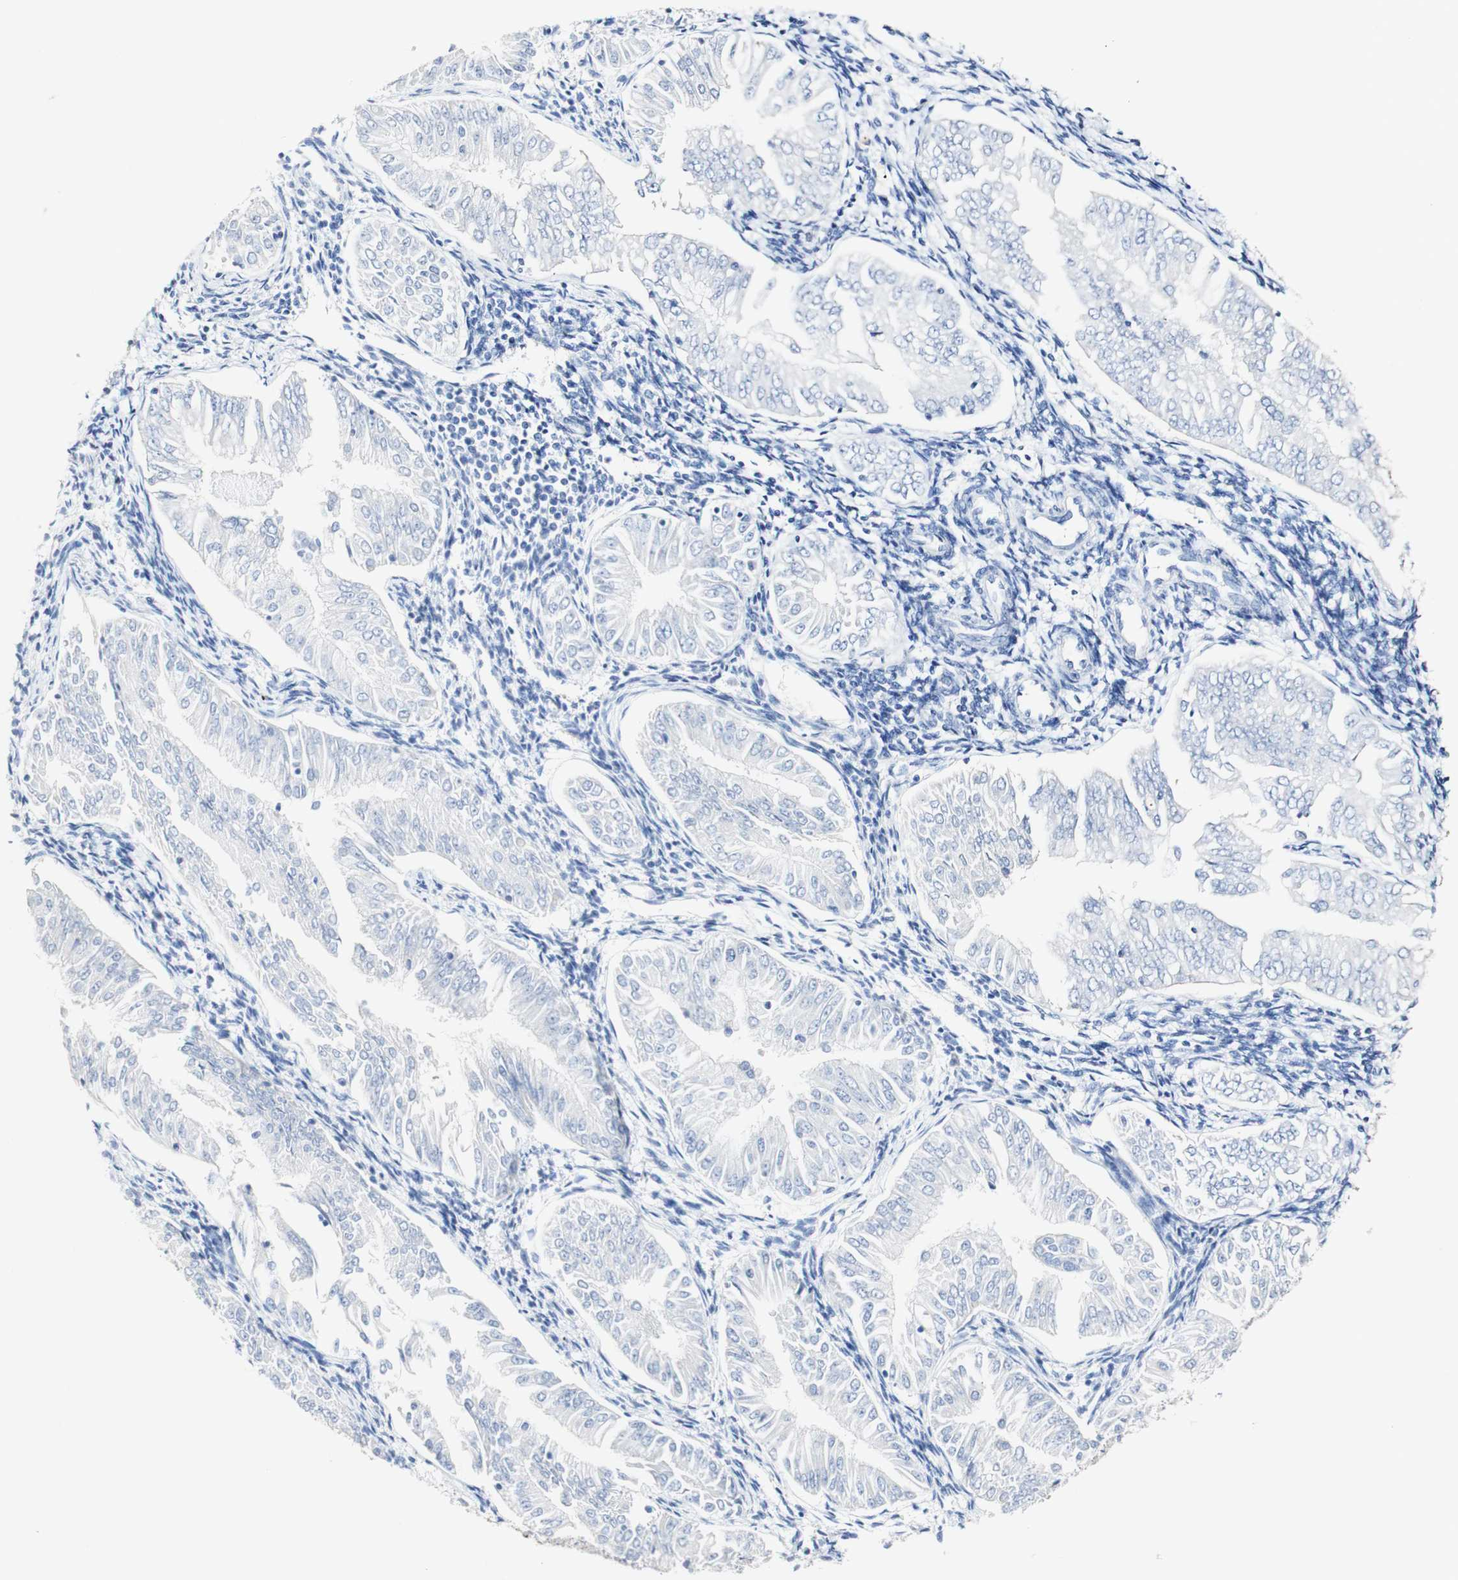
{"staining": {"intensity": "negative", "quantity": "none", "location": "none"}, "tissue": "endometrial cancer", "cell_type": "Tumor cells", "image_type": "cancer", "snomed": [{"axis": "morphology", "description": "Adenocarcinoma, NOS"}, {"axis": "topography", "description": "Endometrium"}], "caption": "This histopathology image is of endometrial cancer (adenocarcinoma) stained with immunohistochemistry (IHC) to label a protein in brown with the nuclei are counter-stained blue. There is no positivity in tumor cells. (Stains: DAB immunohistochemistry (IHC) with hematoxylin counter stain, Microscopy: brightfield microscopy at high magnification).", "gene": "DSC2", "patient": {"sex": "female", "age": 53}}